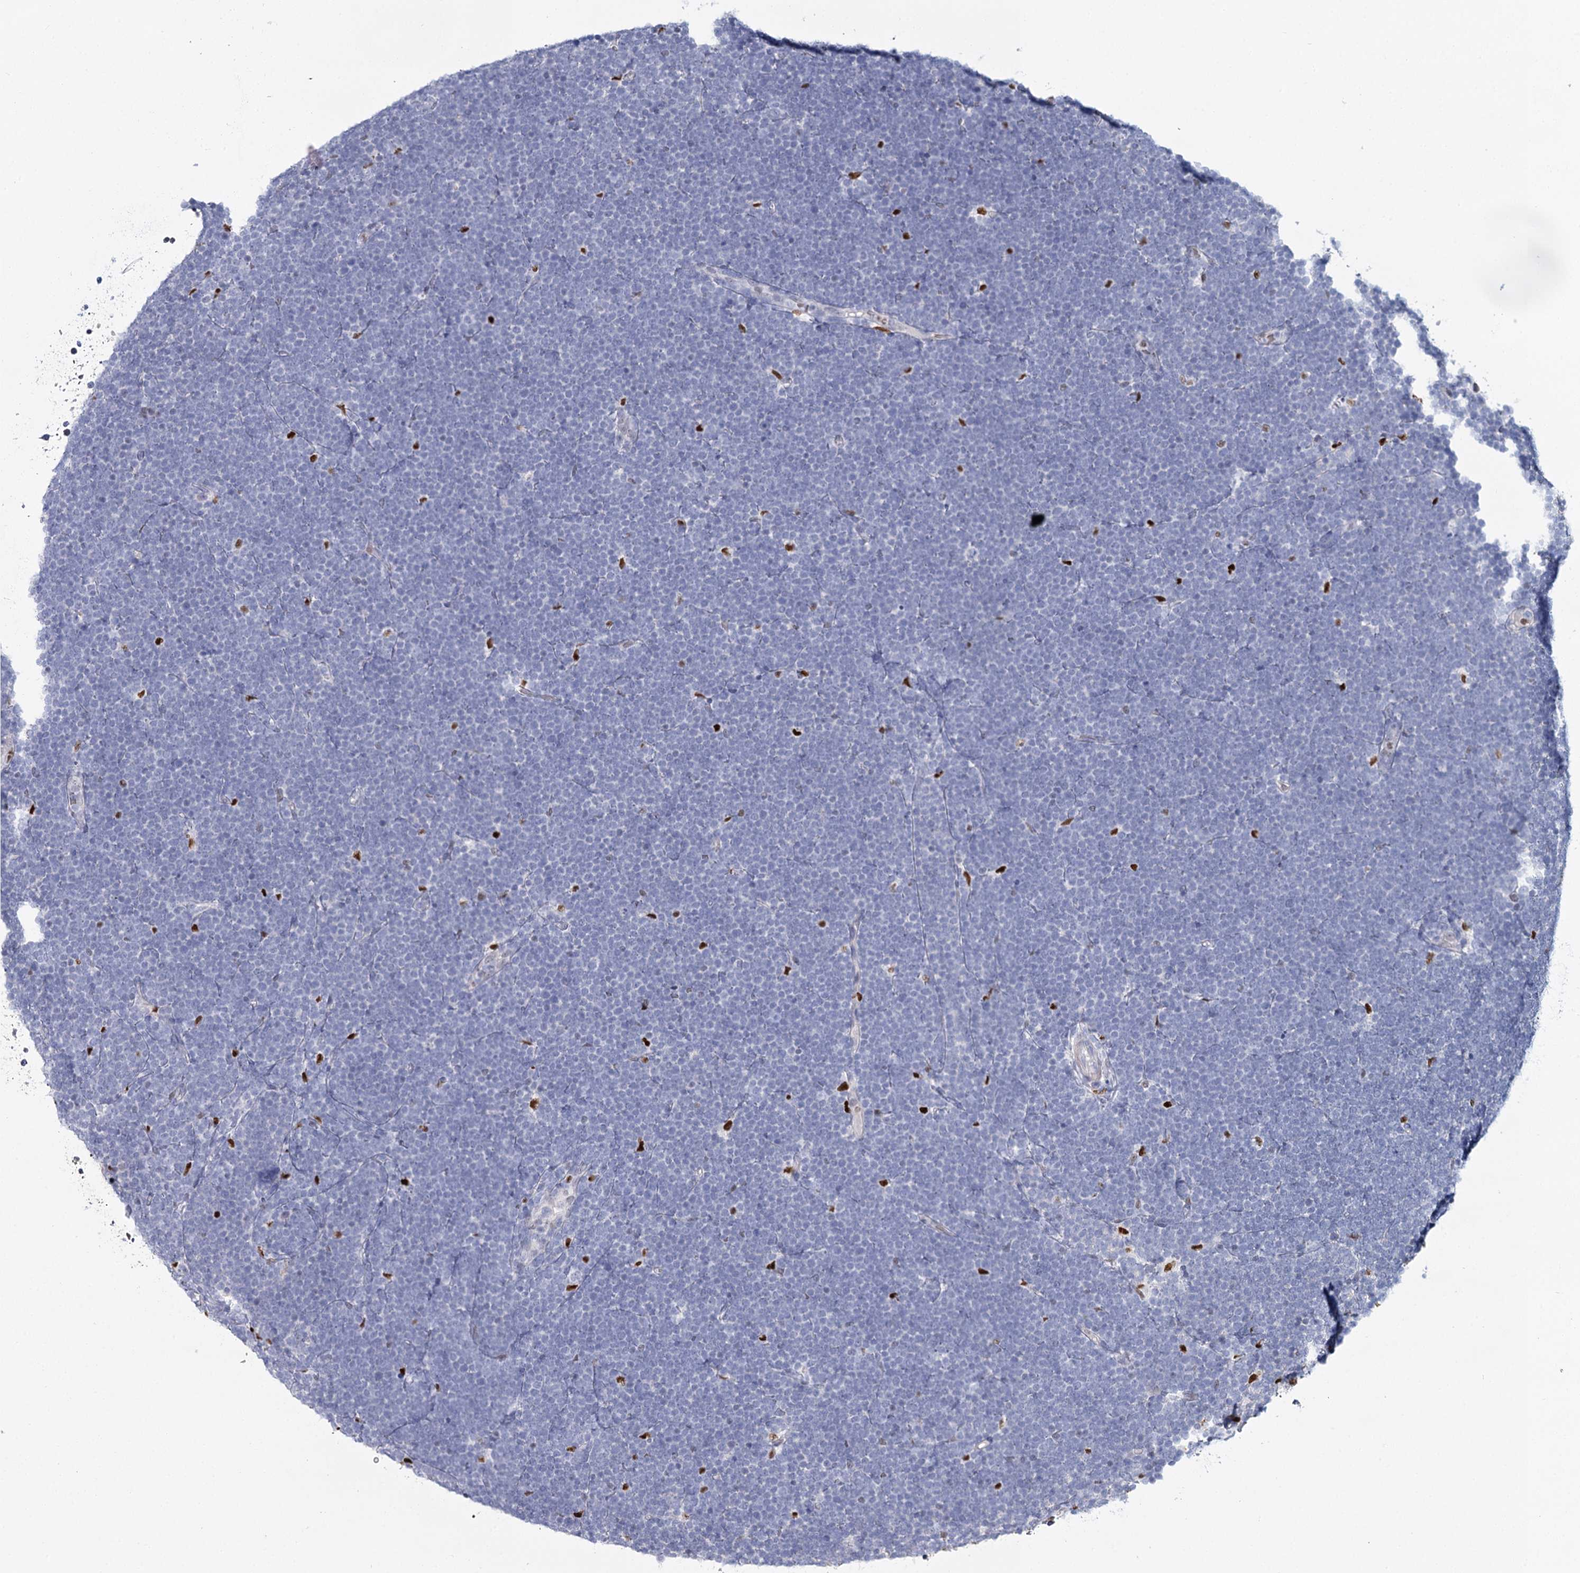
{"staining": {"intensity": "negative", "quantity": "none", "location": "none"}, "tissue": "lymphoma", "cell_type": "Tumor cells", "image_type": "cancer", "snomed": [{"axis": "morphology", "description": "Malignant lymphoma, non-Hodgkin's type, High grade"}, {"axis": "topography", "description": "Lymph node"}], "caption": "Immunohistochemistry (IHC) histopathology image of human malignant lymphoma, non-Hodgkin's type (high-grade) stained for a protein (brown), which demonstrates no positivity in tumor cells. Nuclei are stained in blue.", "gene": "IGSF3", "patient": {"sex": "male", "age": 13}}